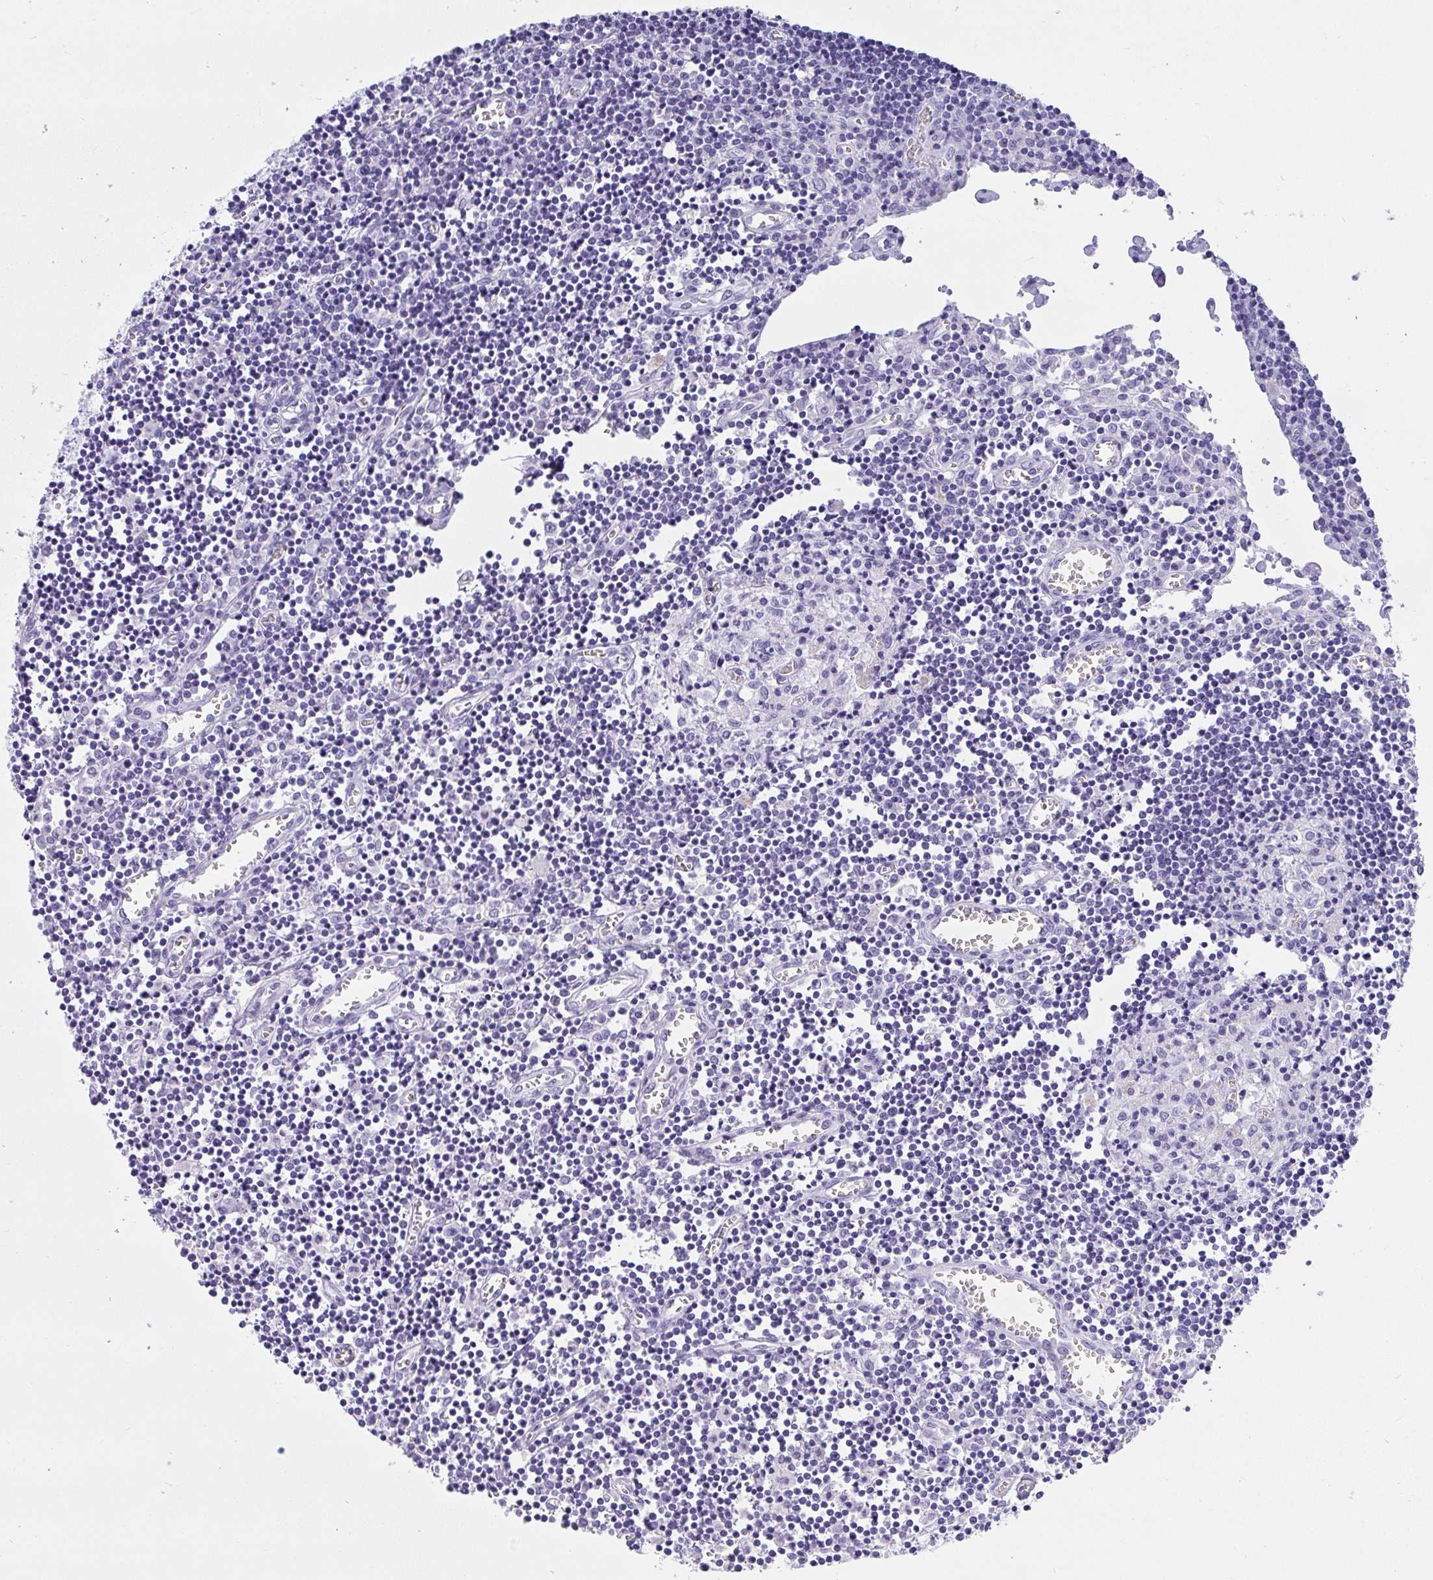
{"staining": {"intensity": "negative", "quantity": "none", "location": "none"}, "tissue": "lymph node", "cell_type": "Non-germinal center cells", "image_type": "normal", "snomed": [{"axis": "morphology", "description": "Normal tissue, NOS"}, {"axis": "topography", "description": "Lymph node"}], "caption": "A histopathology image of lymph node stained for a protein demonstrates no brown staining in non-germinal center cells.", "gene": "AVIL", "patient": {"sex": "male", "age": 66}}